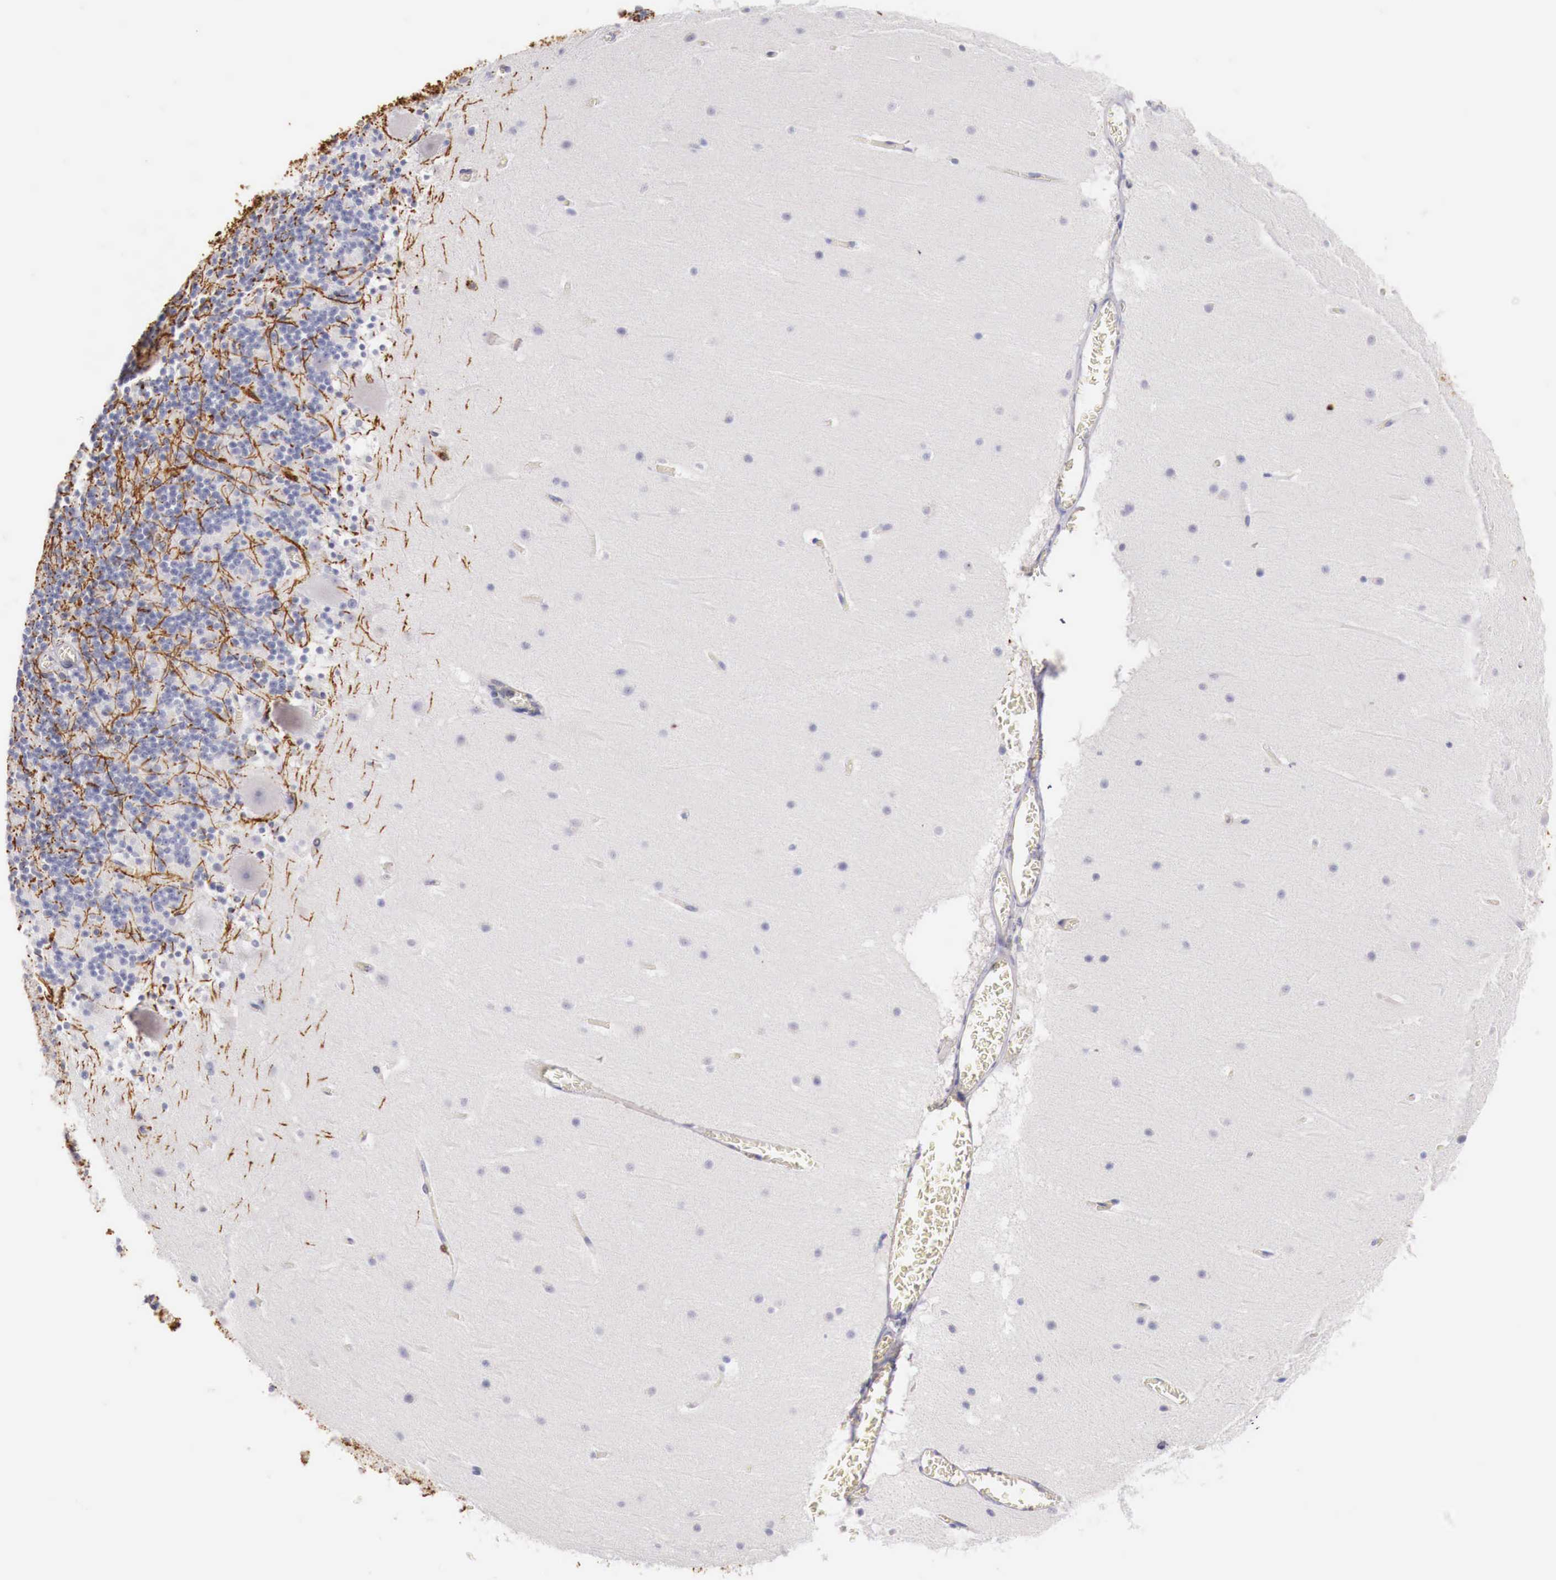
{"staining": {"intensity": "negative", "quantity": "none", "location": "none"}, "tissue": "cerebellum", "cell_type": "Cells in granular layer", "image_type": "normal", "snomed": [{"axis": "morphology", "description": "Normal tissue, NOS"}, {"axis": "topography", "description": "Cerebellum"}], "caption": "Immunohistochemistry micrograph of benign cerebellum stained for a protein (brown), which demonstrates no positivity in cells in granular layer.", "gene": "TRIM13", "patient": {"sex": "male", "age": 45}}